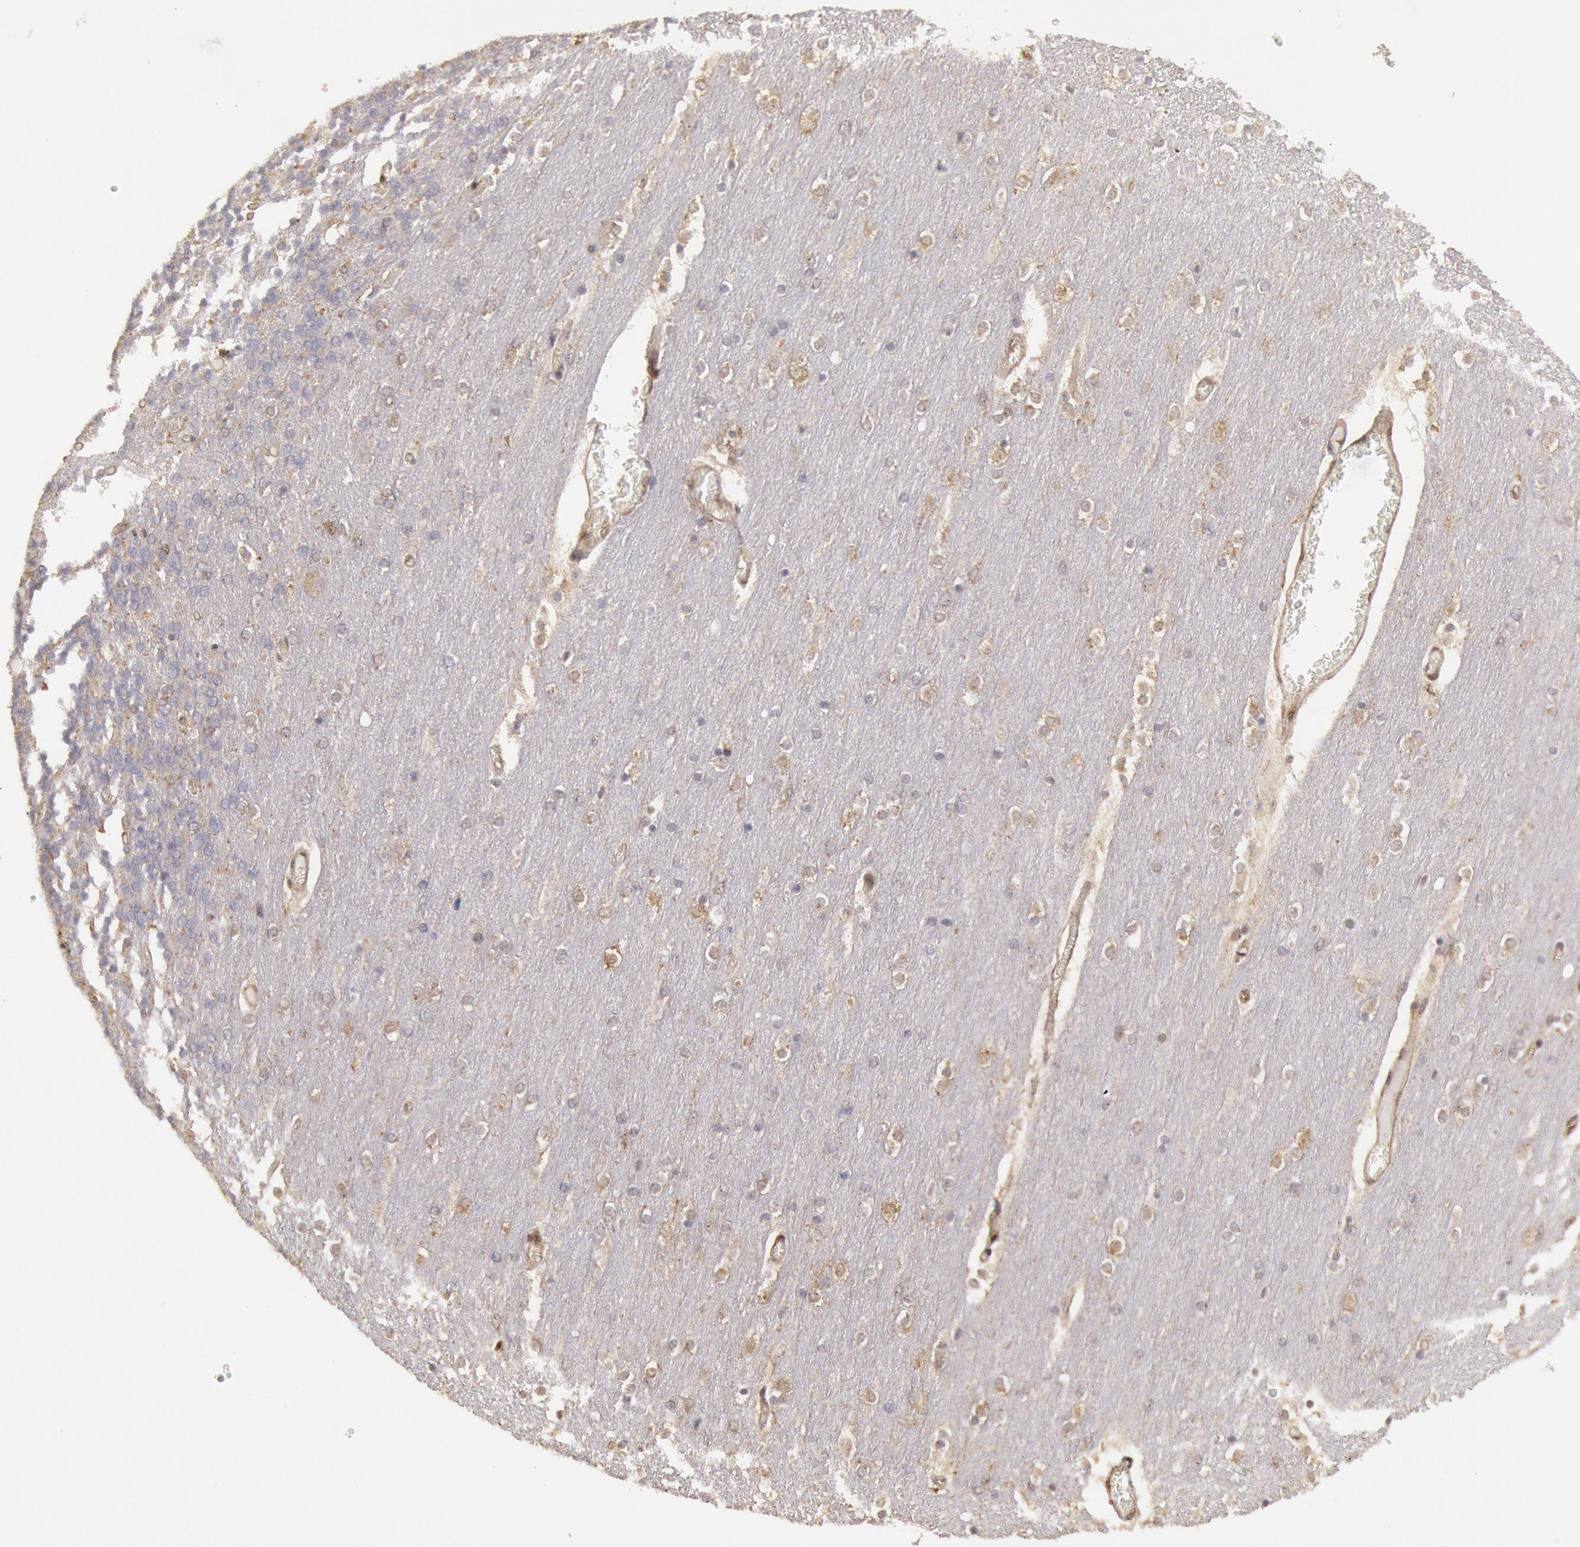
{"staining": {"intensity": "weak", "quantity": "<25%", "location": "cytoplasmic/membranous"}, "tissue": "cerebellum", "cell_type": "Cells in granular layer", "image_type": "normal", "snomed": [{"axis": "morphology", "description": "Normal tissue, NOS"}, {"axis": "topography", "description": "Cerebellum"}], "caption": "Cells in granular layer are negative for brown protein staining in unremarkable cerebellum. The staining was performed using DAB (3,3'-diaminobenzidine) to visualize the protein expression in brown, while the nuclei were stained in blue with hematoxylin (Magnification: 20x).", "gene": "STX17", "patient": {"sex": "female", "age": 54}}